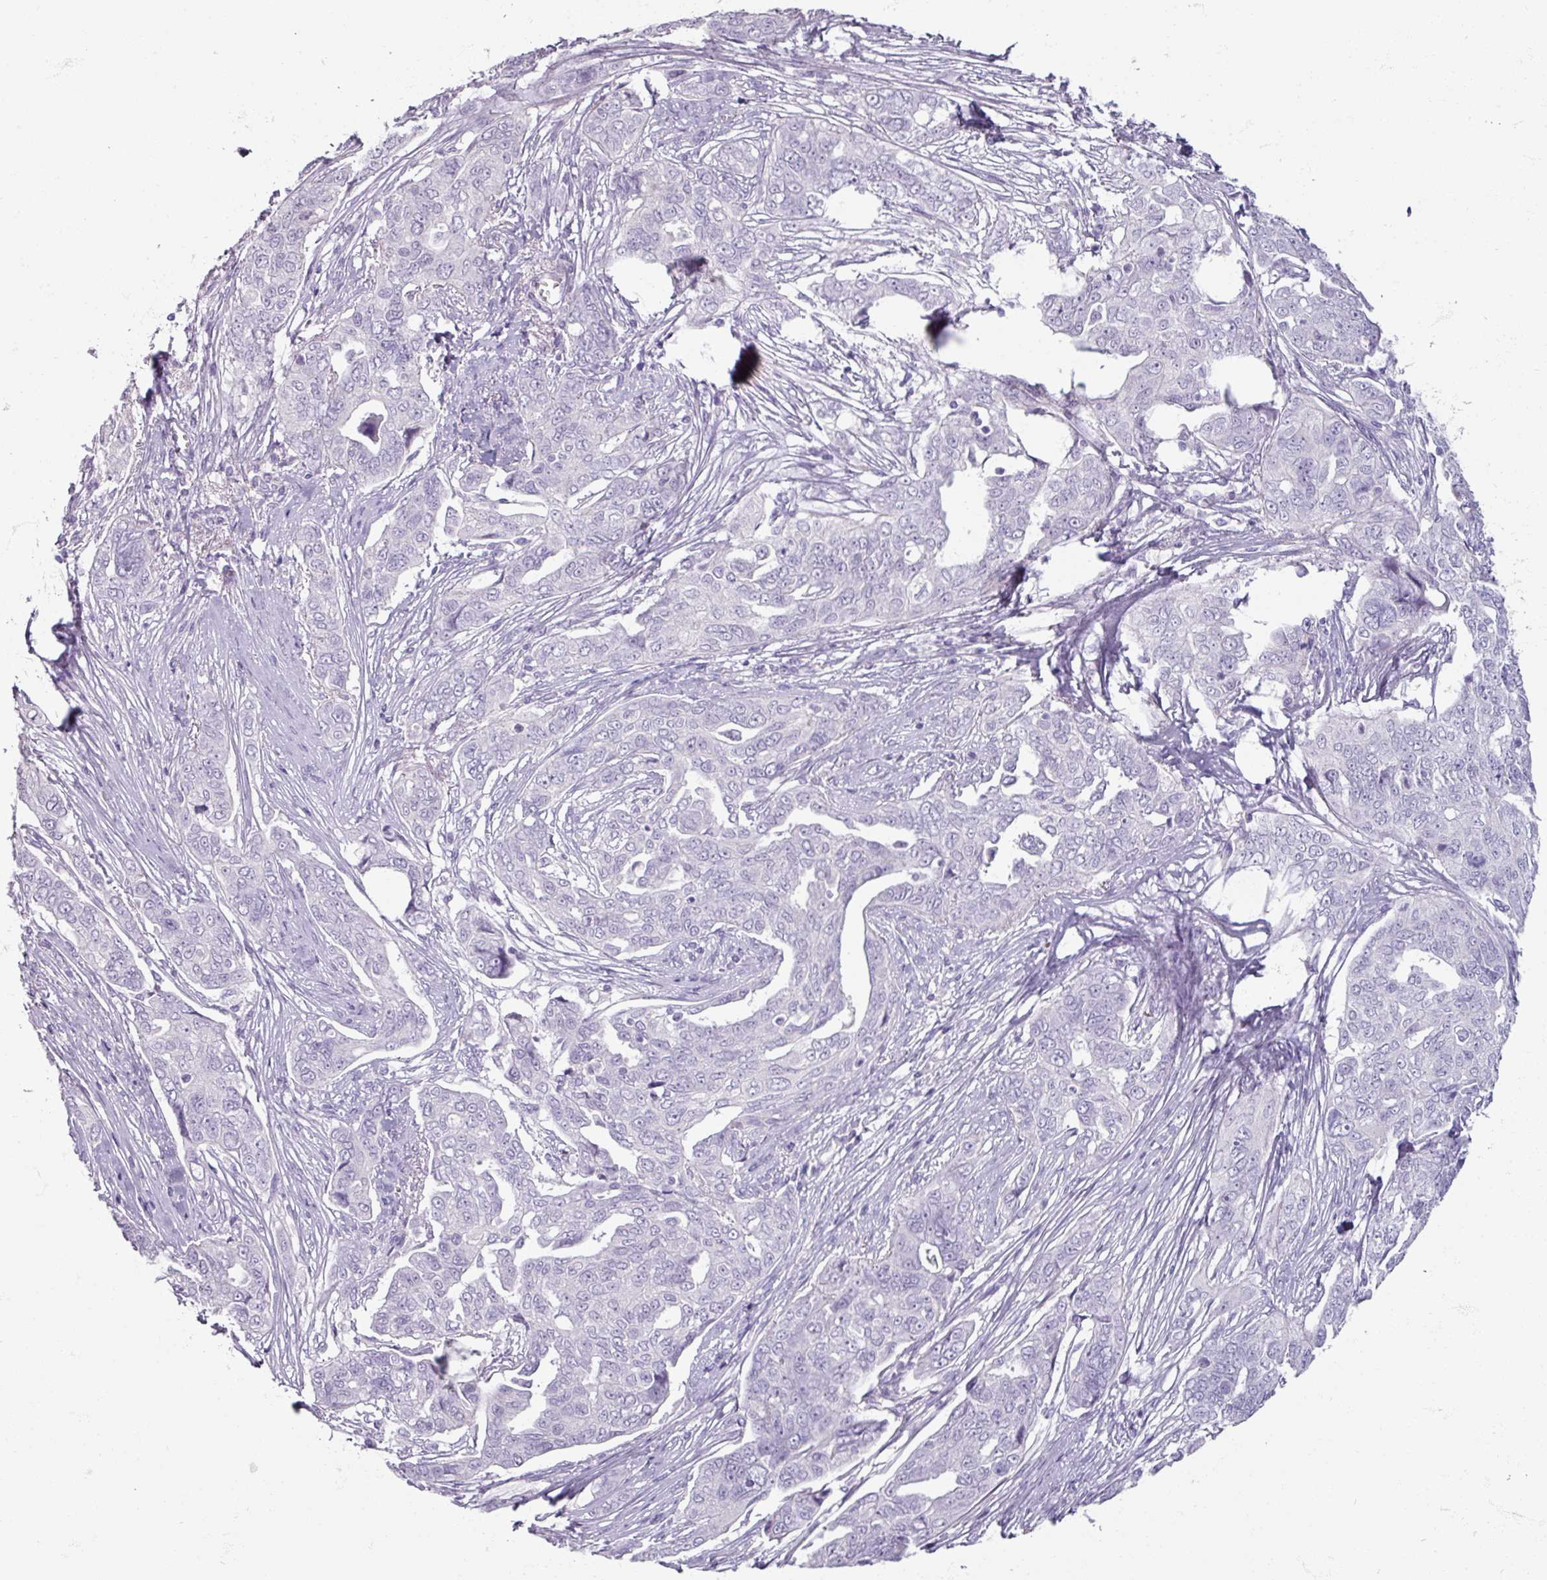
{"staining": {"intensity": "negative", "quantity": "none", "location": "none"}, "tissue": "ovarian cancer", "cell_type": "Tumor cells", "image_type": "cancer", "snomed": [{"axis": "morphology", "description": "Carcinoma, endometroid"}, {"axis": "topography", "description": "Ovary"}], "caption": "The immunohistochemistry (IHC) photomicrograph has no significant staining in tumor cells of ovarian cancer tissue.", "gene": "TG", "patient": {"sex": "female", "age": 70}}